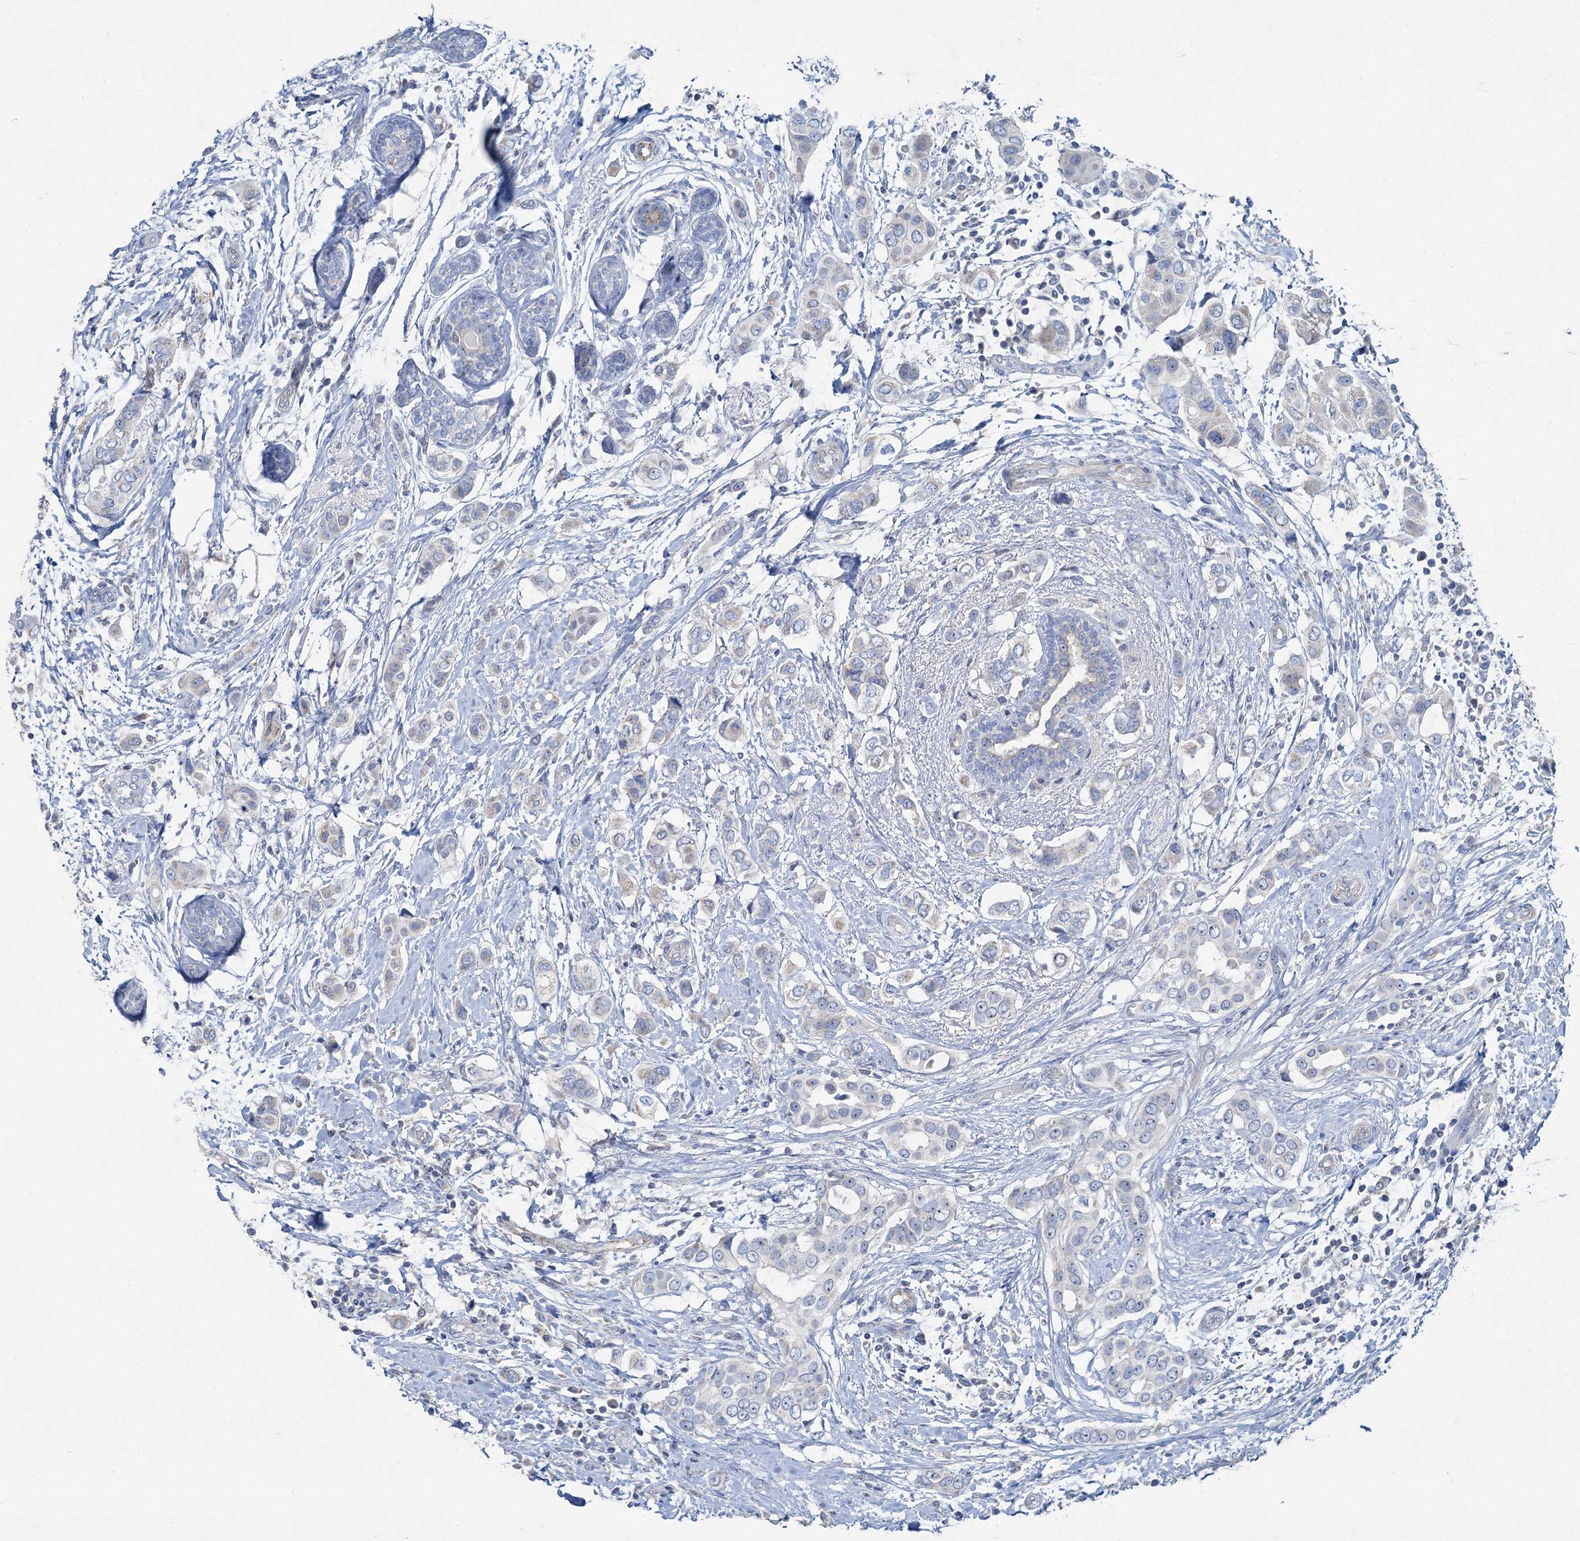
{"staining": {"intensity": "negative", "quantity": "none", "location": "none"}, "tissue": "breast cancer", "cell_type": "Tumor cells", "image_type": "cancer", "snomed": [{"axis": "morphology", "description": "Lobular carcinoma"}, {"axis": "topography", "description": "Breast"}], "caption": "A high-resolution histopathology image shows immunohistochemistry staining of breast lobular carcinoma, which displays no significant expression in tumor cells.", "gene": "PLLP", "patient": {"sex": "female", "age": 51}}